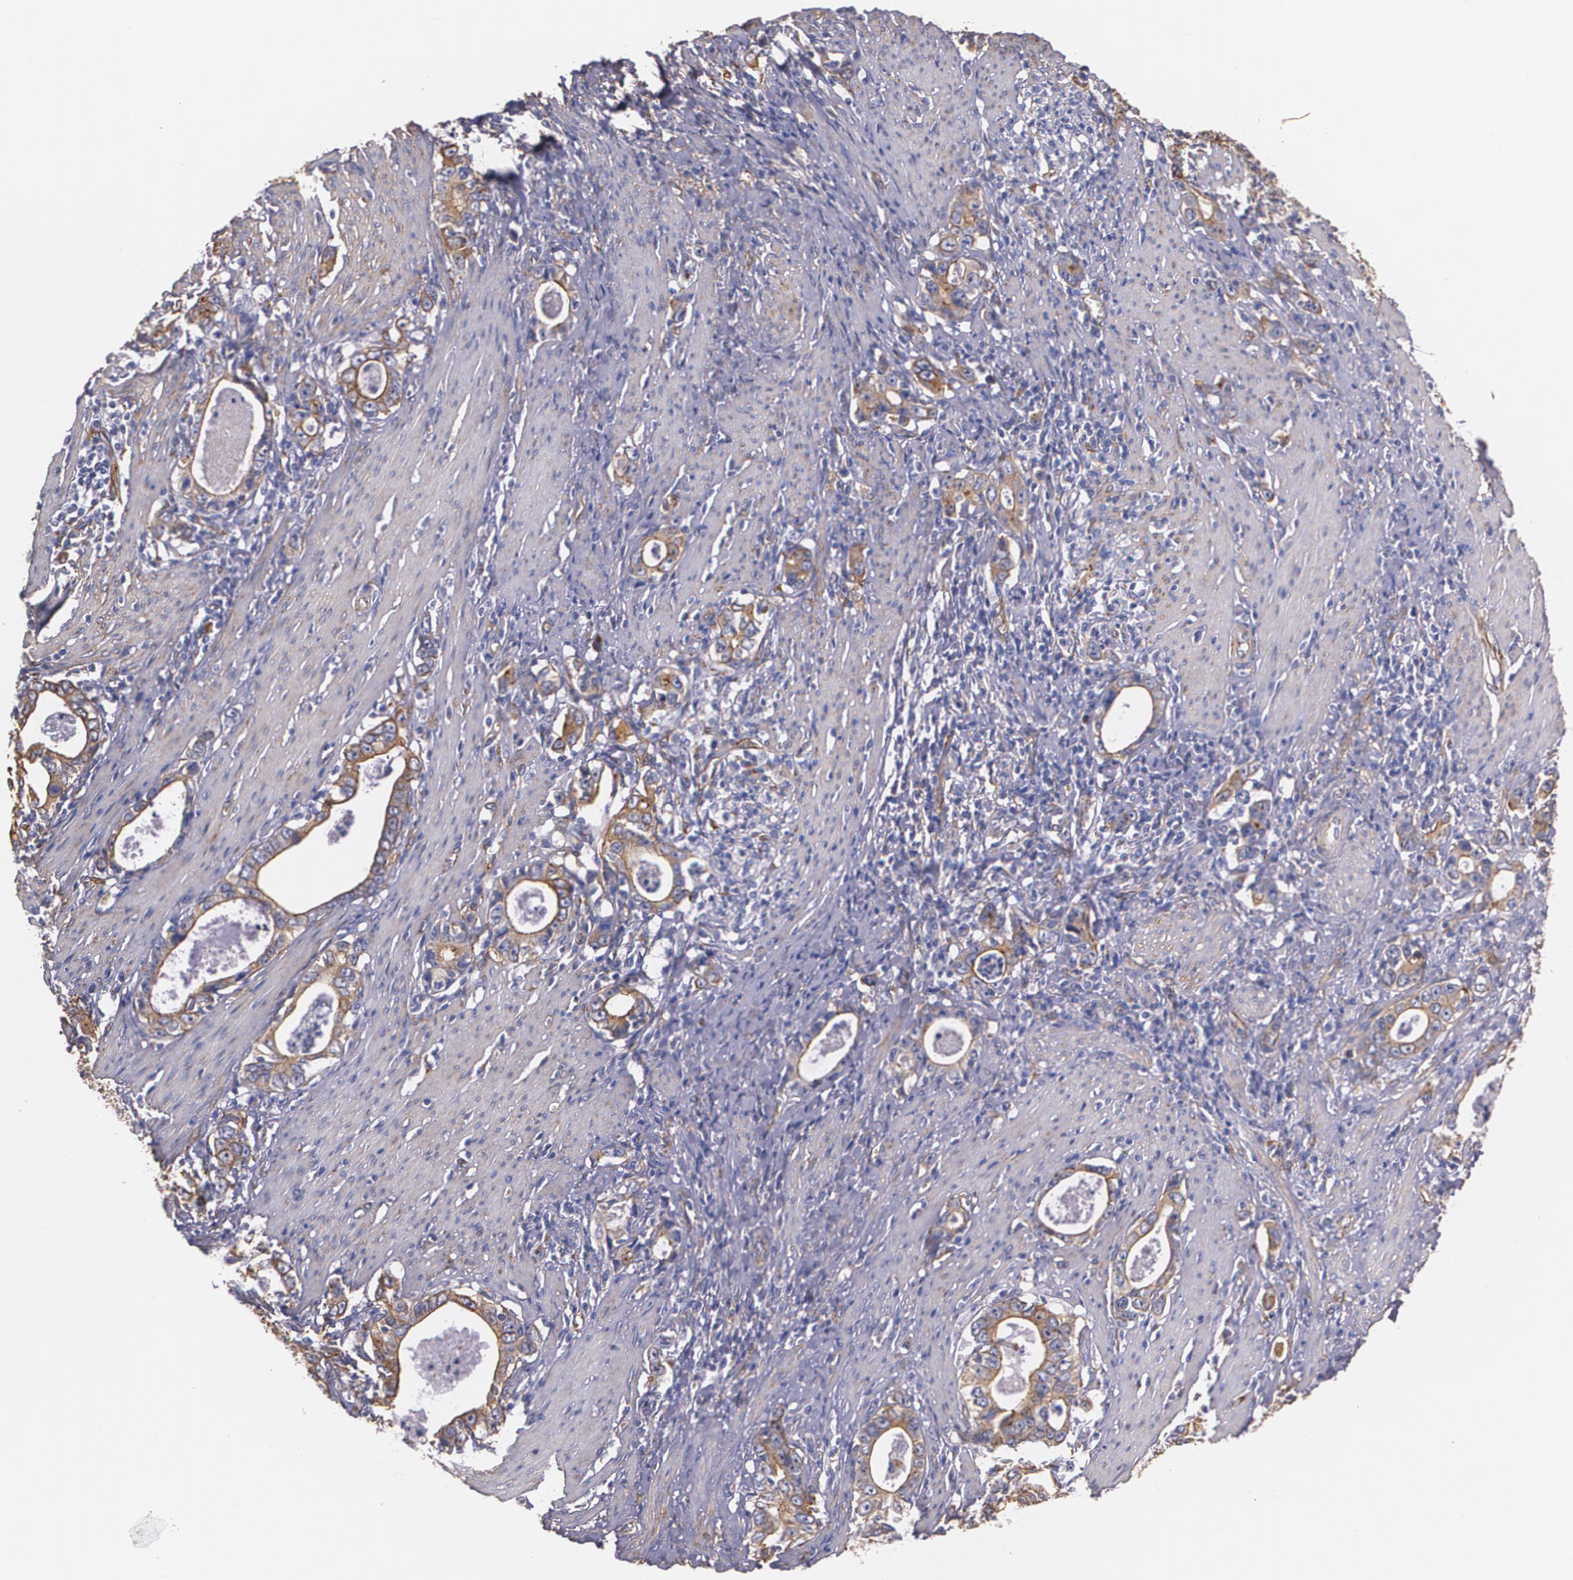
{"staining": {"intensity": "moderate", "quantity": ">75%", "location": "cytoplasmic/membranous"}, "tissue": "stomach cancer", "cell_type": "Tumor cells", "image_type": "cancer", "snomed": [{"axis": "morphology", "description": "Adenocarcinoma, NOS"}, {"axis": "topography", "description": "Stomach, lower"}], "caption": "A medium amount of moderate cytoplasmic/membranous staining is present in about >75% of tumor cells in stomach cancer tissue. (DAB (3,3'-diaminobenzidine) IHC with brightfield microscopy, high magnification).", "gene": "TJP1", "patient": {"sex": "female", "age": 72}}